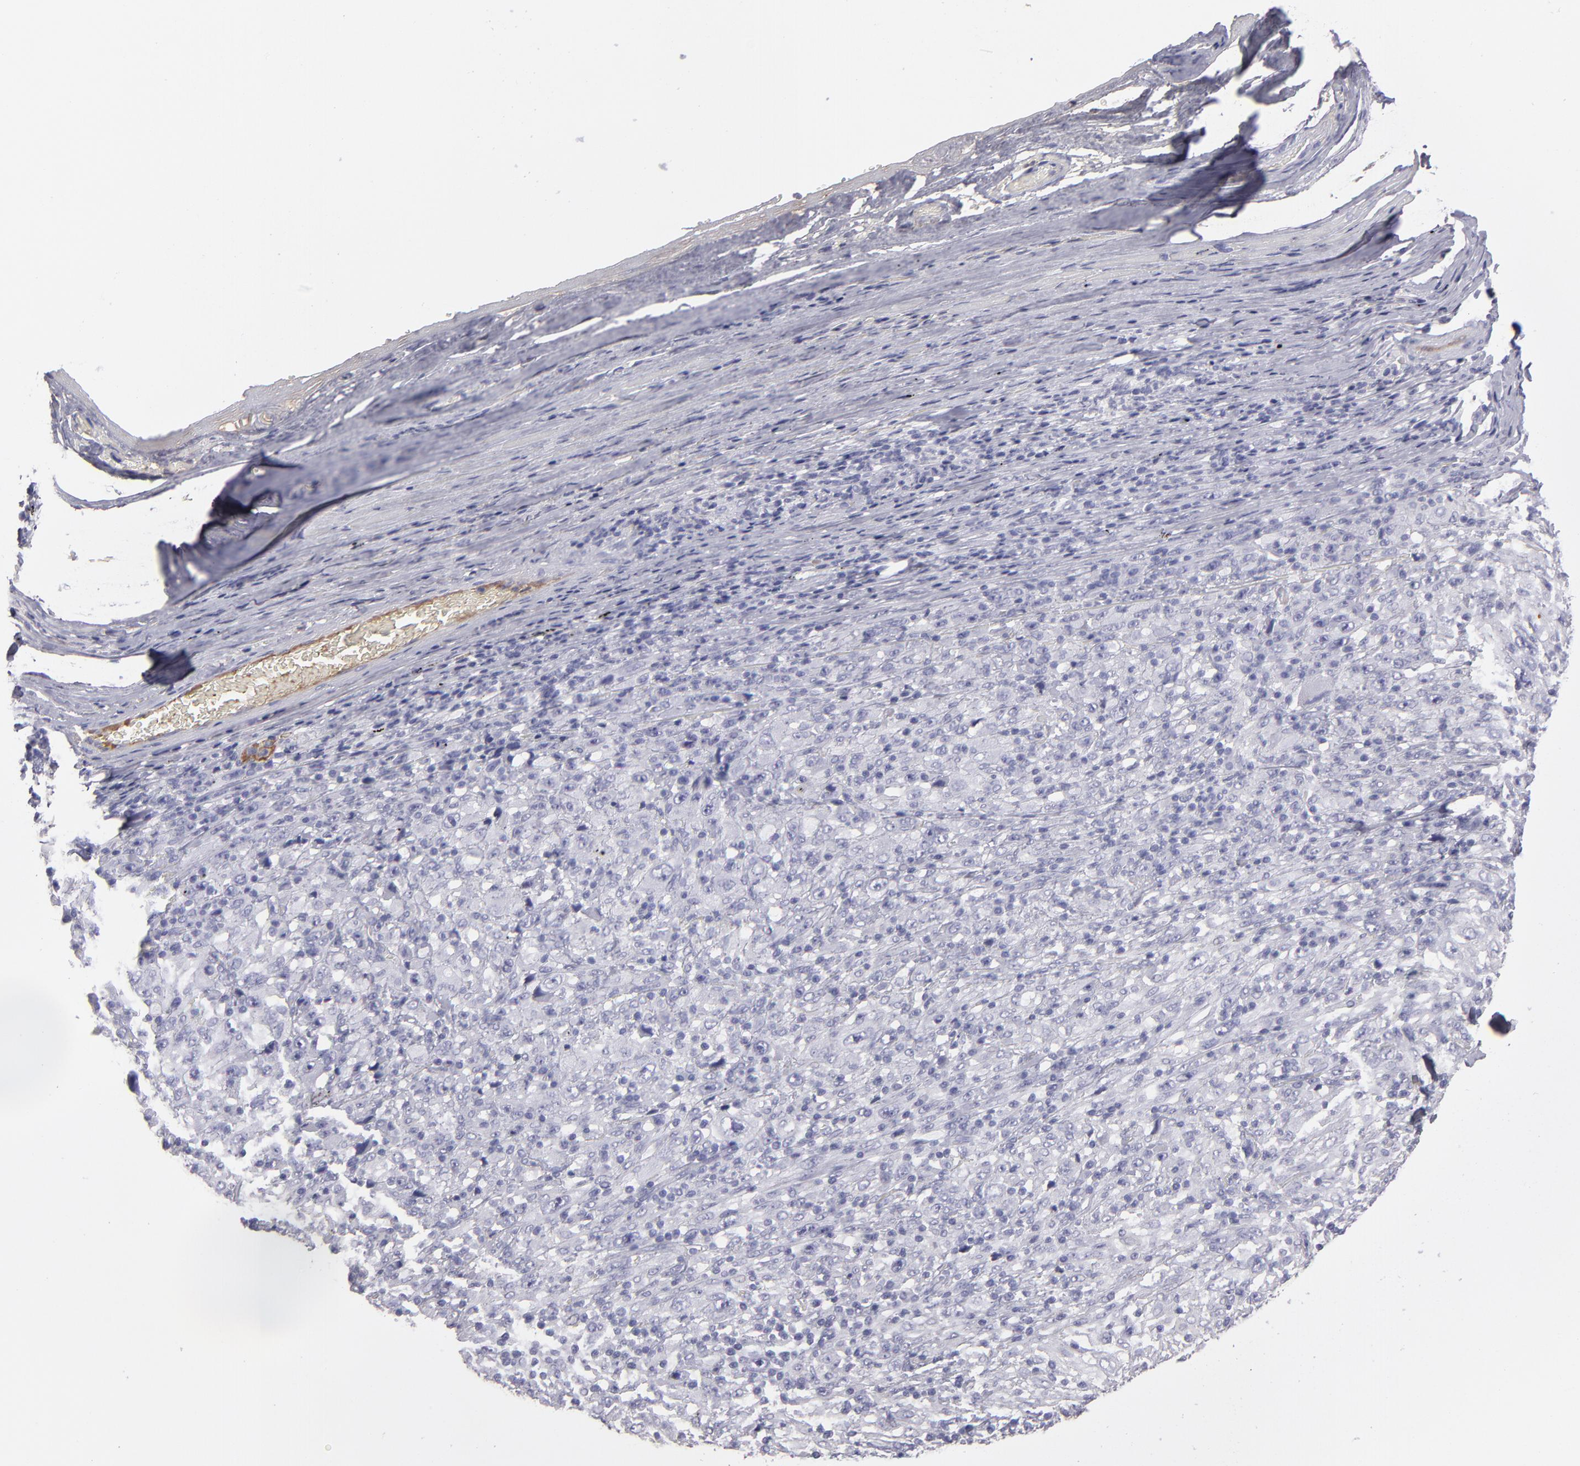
{"staining": {"intensity": "negative", "quantity": "none", "location": "none"}, "tissue": "melanoma", "cell_type": "Tumor cells", "image_type": "cancer", "snomed": [{"axis": "morphology", "description": "Malignant melanoma, Metastatic site"}, {"axis": "topography", "description": "Skin"}], "caption": "Tumor cells show no significant protein positivity in malignant melanoma (metastatic site).", "gene": "ABCC4", "patient": {"sex": "female", "age": 56}}